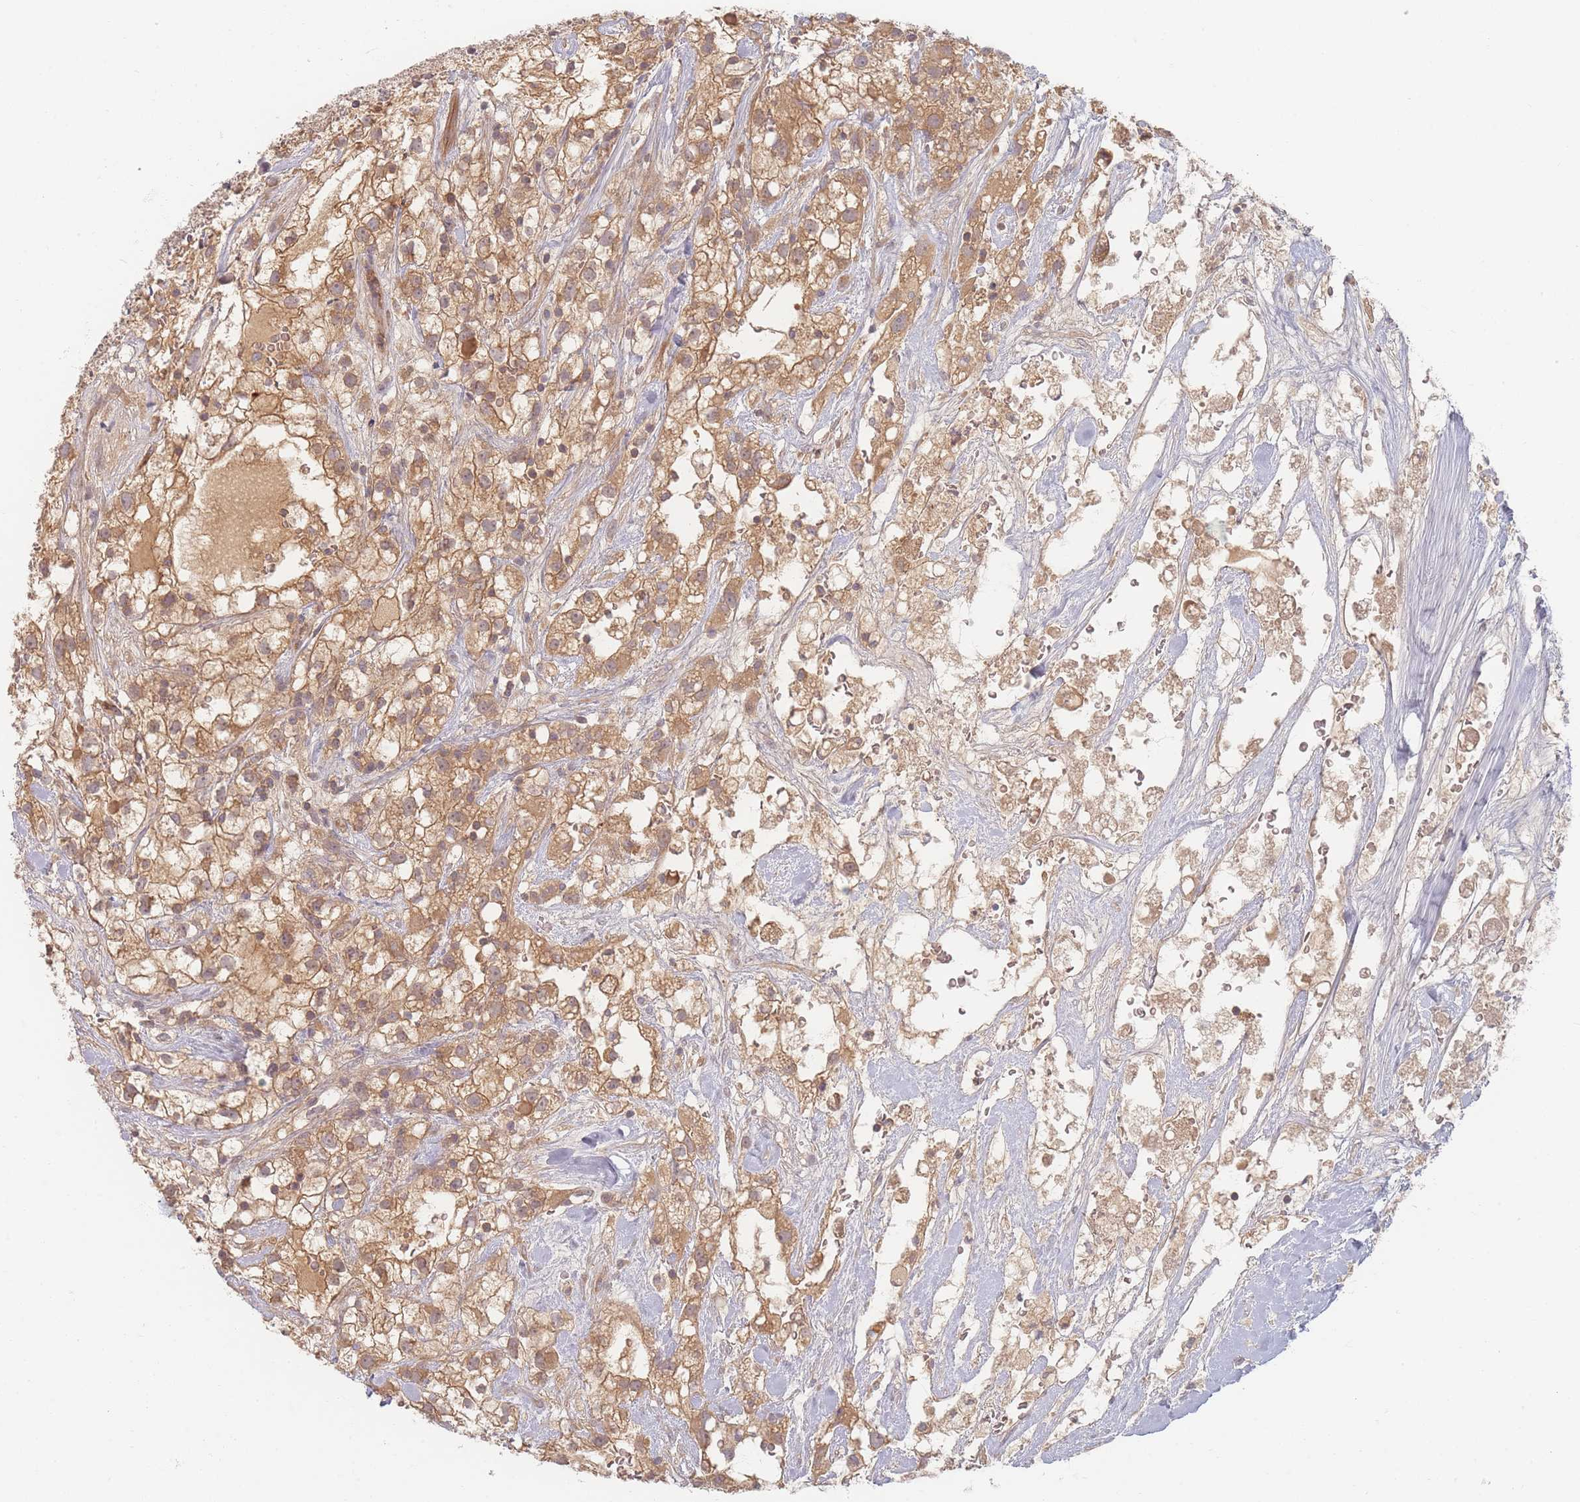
{"staining": {"intensity": "moderate", "quantity": ">75%", "location": "cytoplasmic/membranous"}, "tissue": "renal cancer", "cell_type": "Tumor cells", "image_type": "cancer", "snomed": [{"axis": "morphology", "description": "Adenocarcinoma, NOS"}, {"axis": "topography", "description": "Kidney"}], "caption": "Human renal cancer stained with a brown dye reveals moderate cytoplasmic/membranous positive staining in about >75% of tumor cells.", "gene": "SLC35F3", "patient": {"sex": "male", "age": 59}}